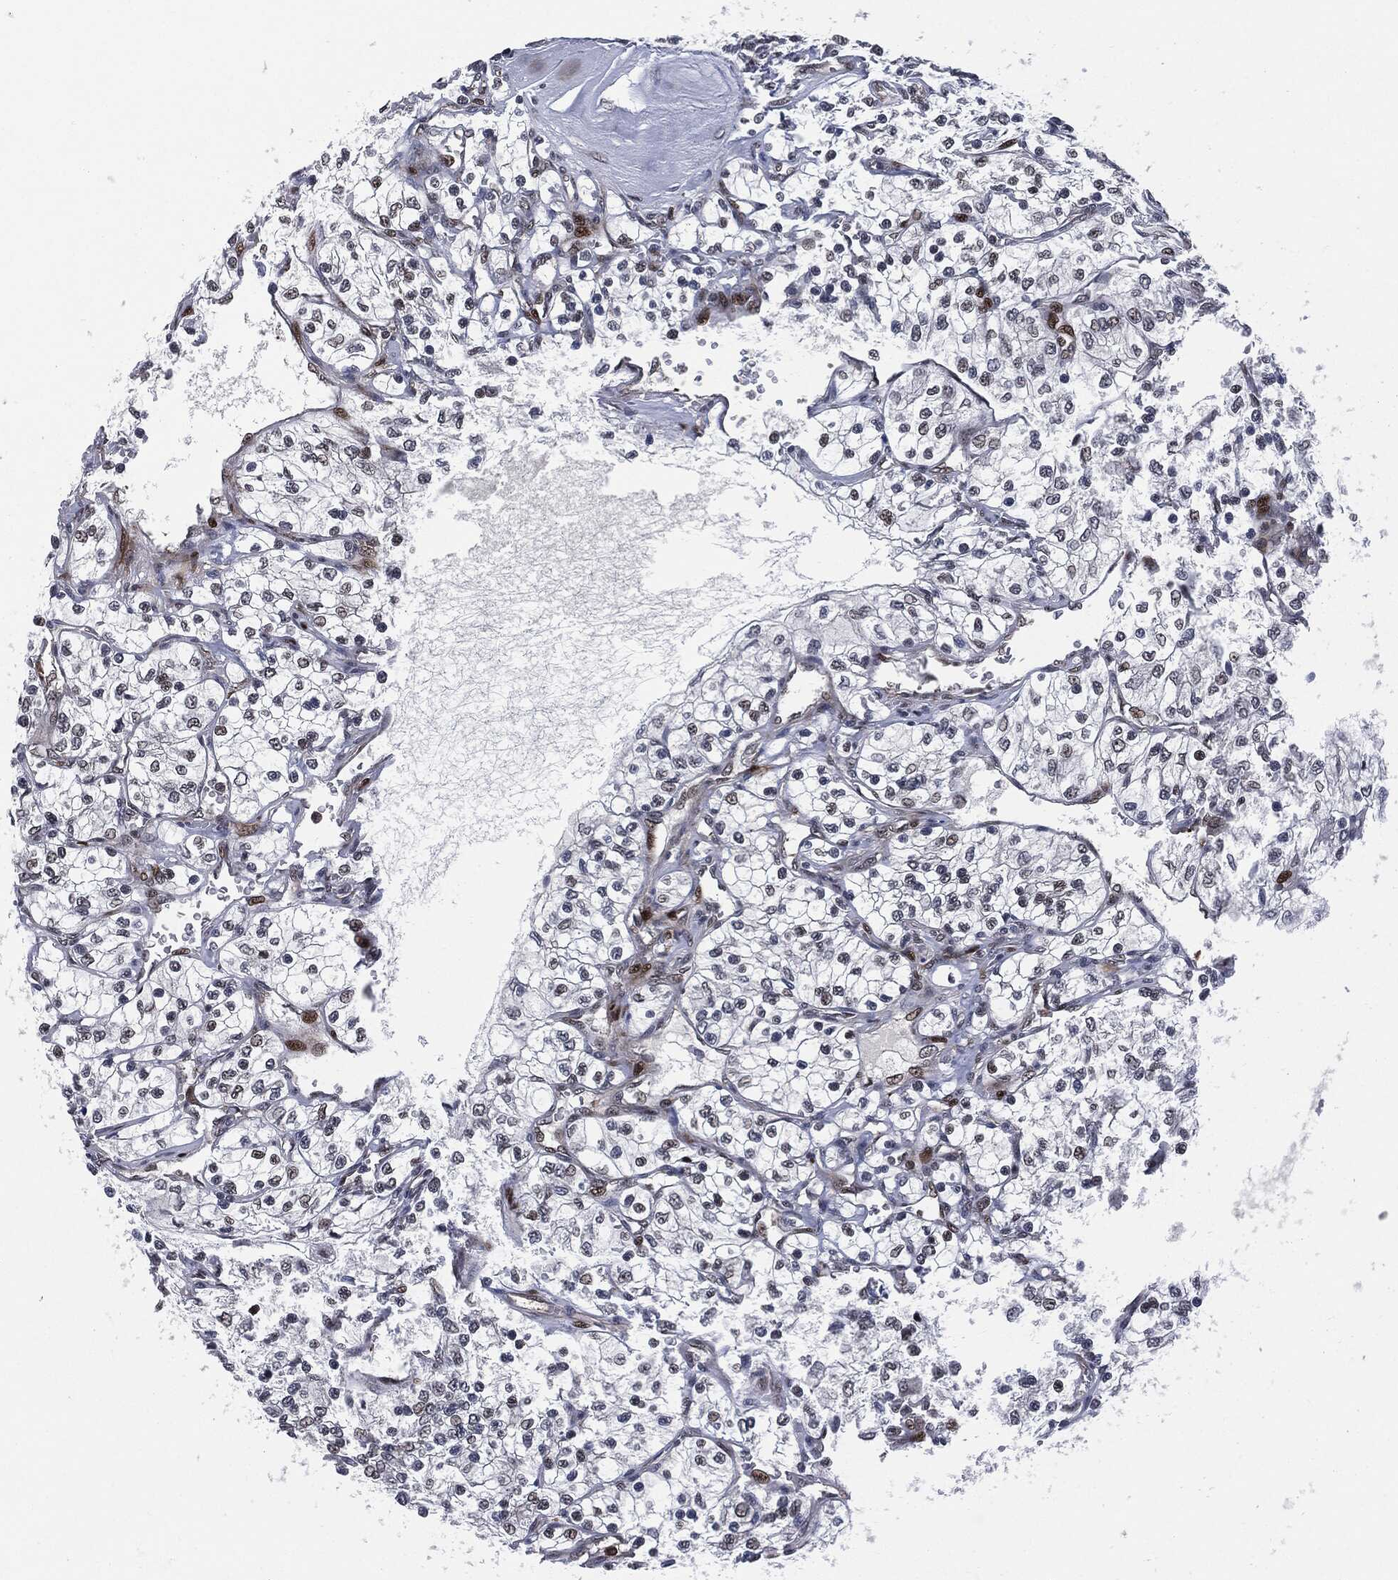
{"staining": {"intensity": "moderate", "quantity": "<25%", "location": "nuclear"}, "tissue": "renal cancer", "cell_type": "Tumor cells", "image_type": "cancer", "snomed": [{"axis": "morphology", "description": "Adenocarcinoma, NOS"}, {"axis": "topography", "description": "Kidney"}], "caption": "Tumor cells exhibit low levels of moderate nuclear expression in about <25% of cells in adenocarcinoma (renal).", "gene": "AKT2", "patient": {"sex": "female", "age": 69}}